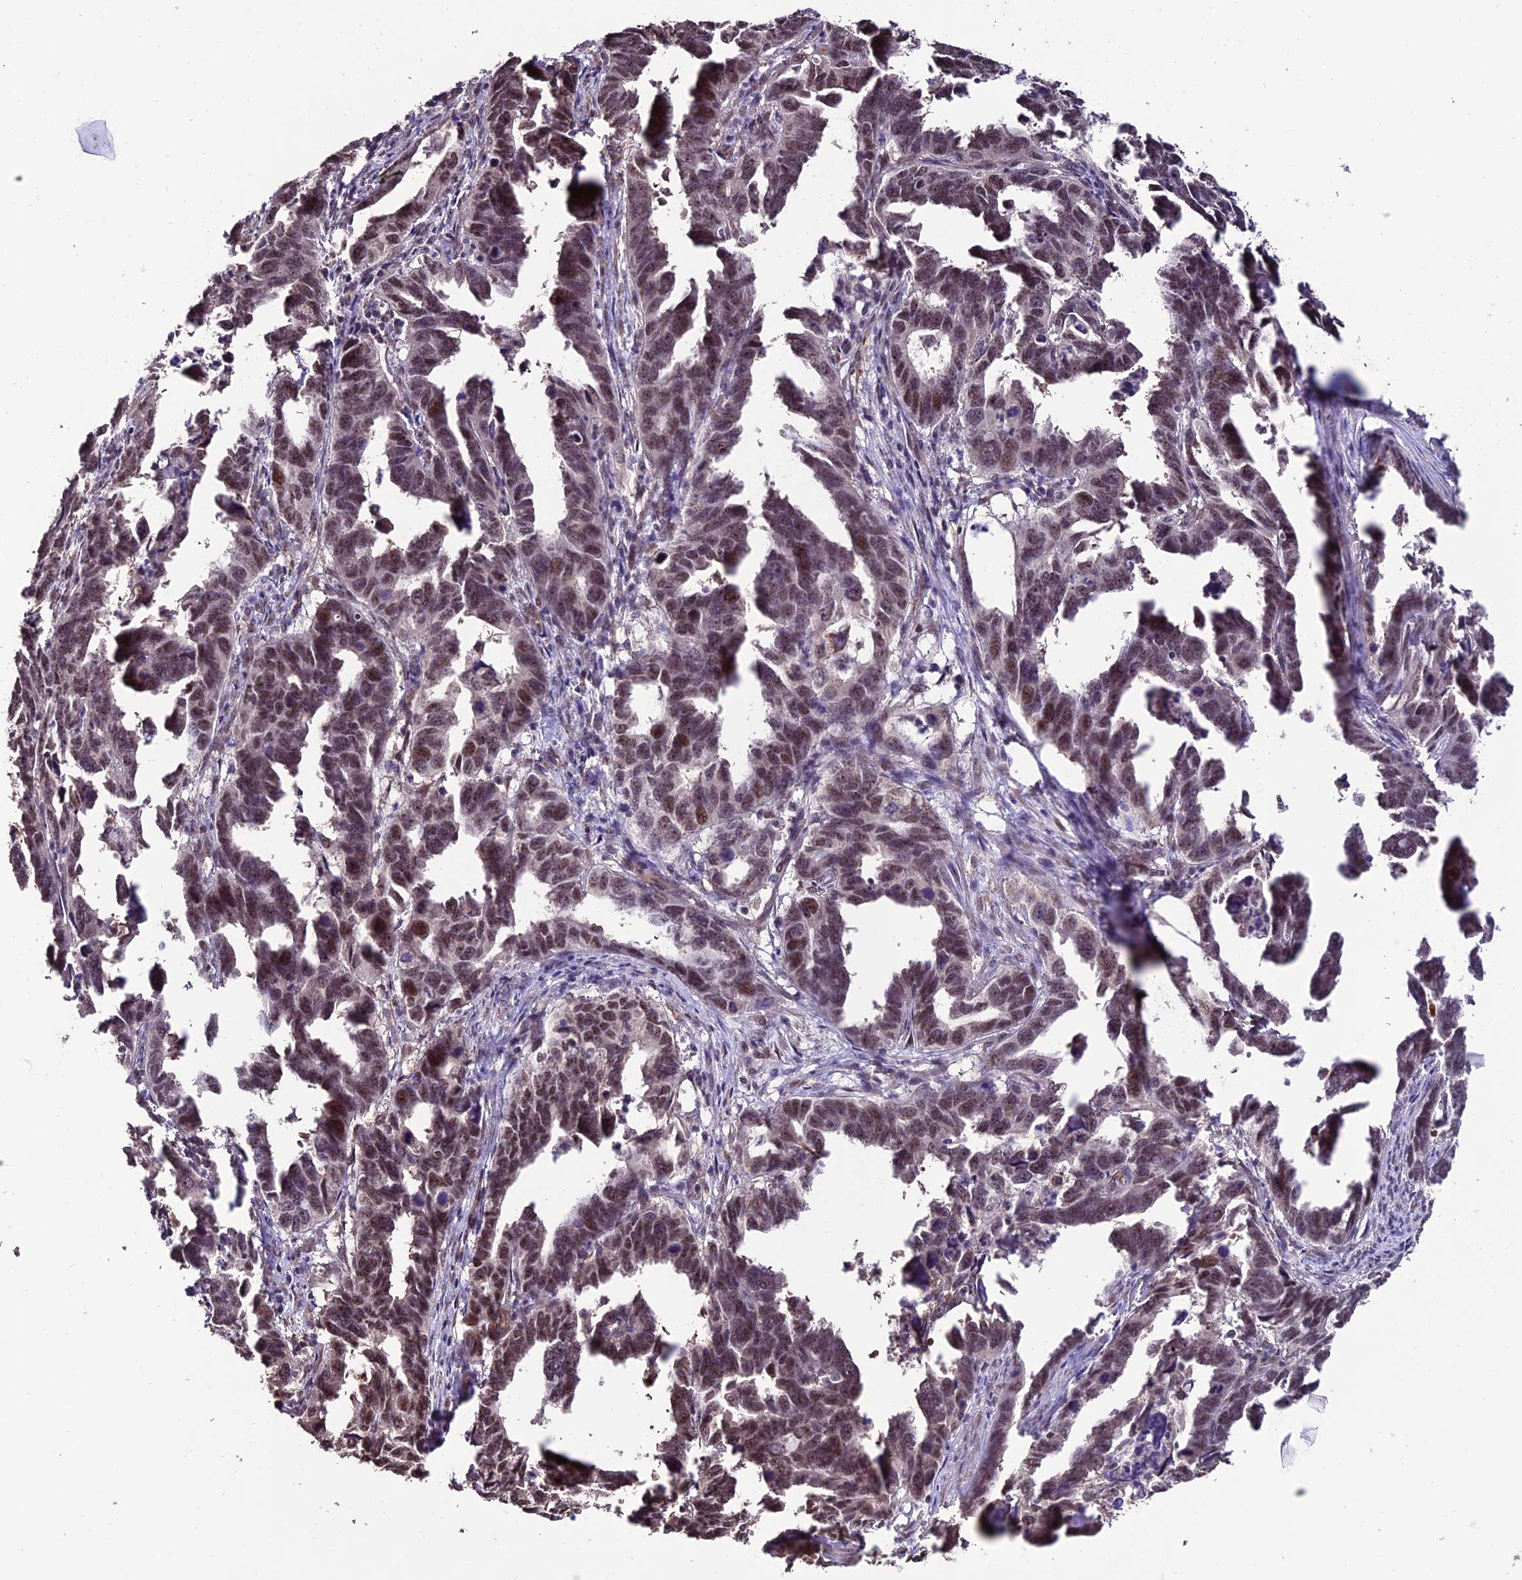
{"staining": {"intensity": "moderate", "quantity": ">75%", "location": "nuclear"}, "tissue": "endometrial cancer", "cell_type": "Tumor cells", "image_type": "cancer", "snomed": [{"axis": "morphology", "description": "Adenocarcinoma, NOS"}, {"axis": "topography", "description": "Endometrium"}], "caption": "Immunohistochemistry (DAB) staining of endometrial adenocarcinoma exhibits moderate nuclear protein staining in about >75% of tumor cells. Nuclei are stained in blue.", "gene": "CABIN1", "patient": {"sex": "female", "age": 65}}